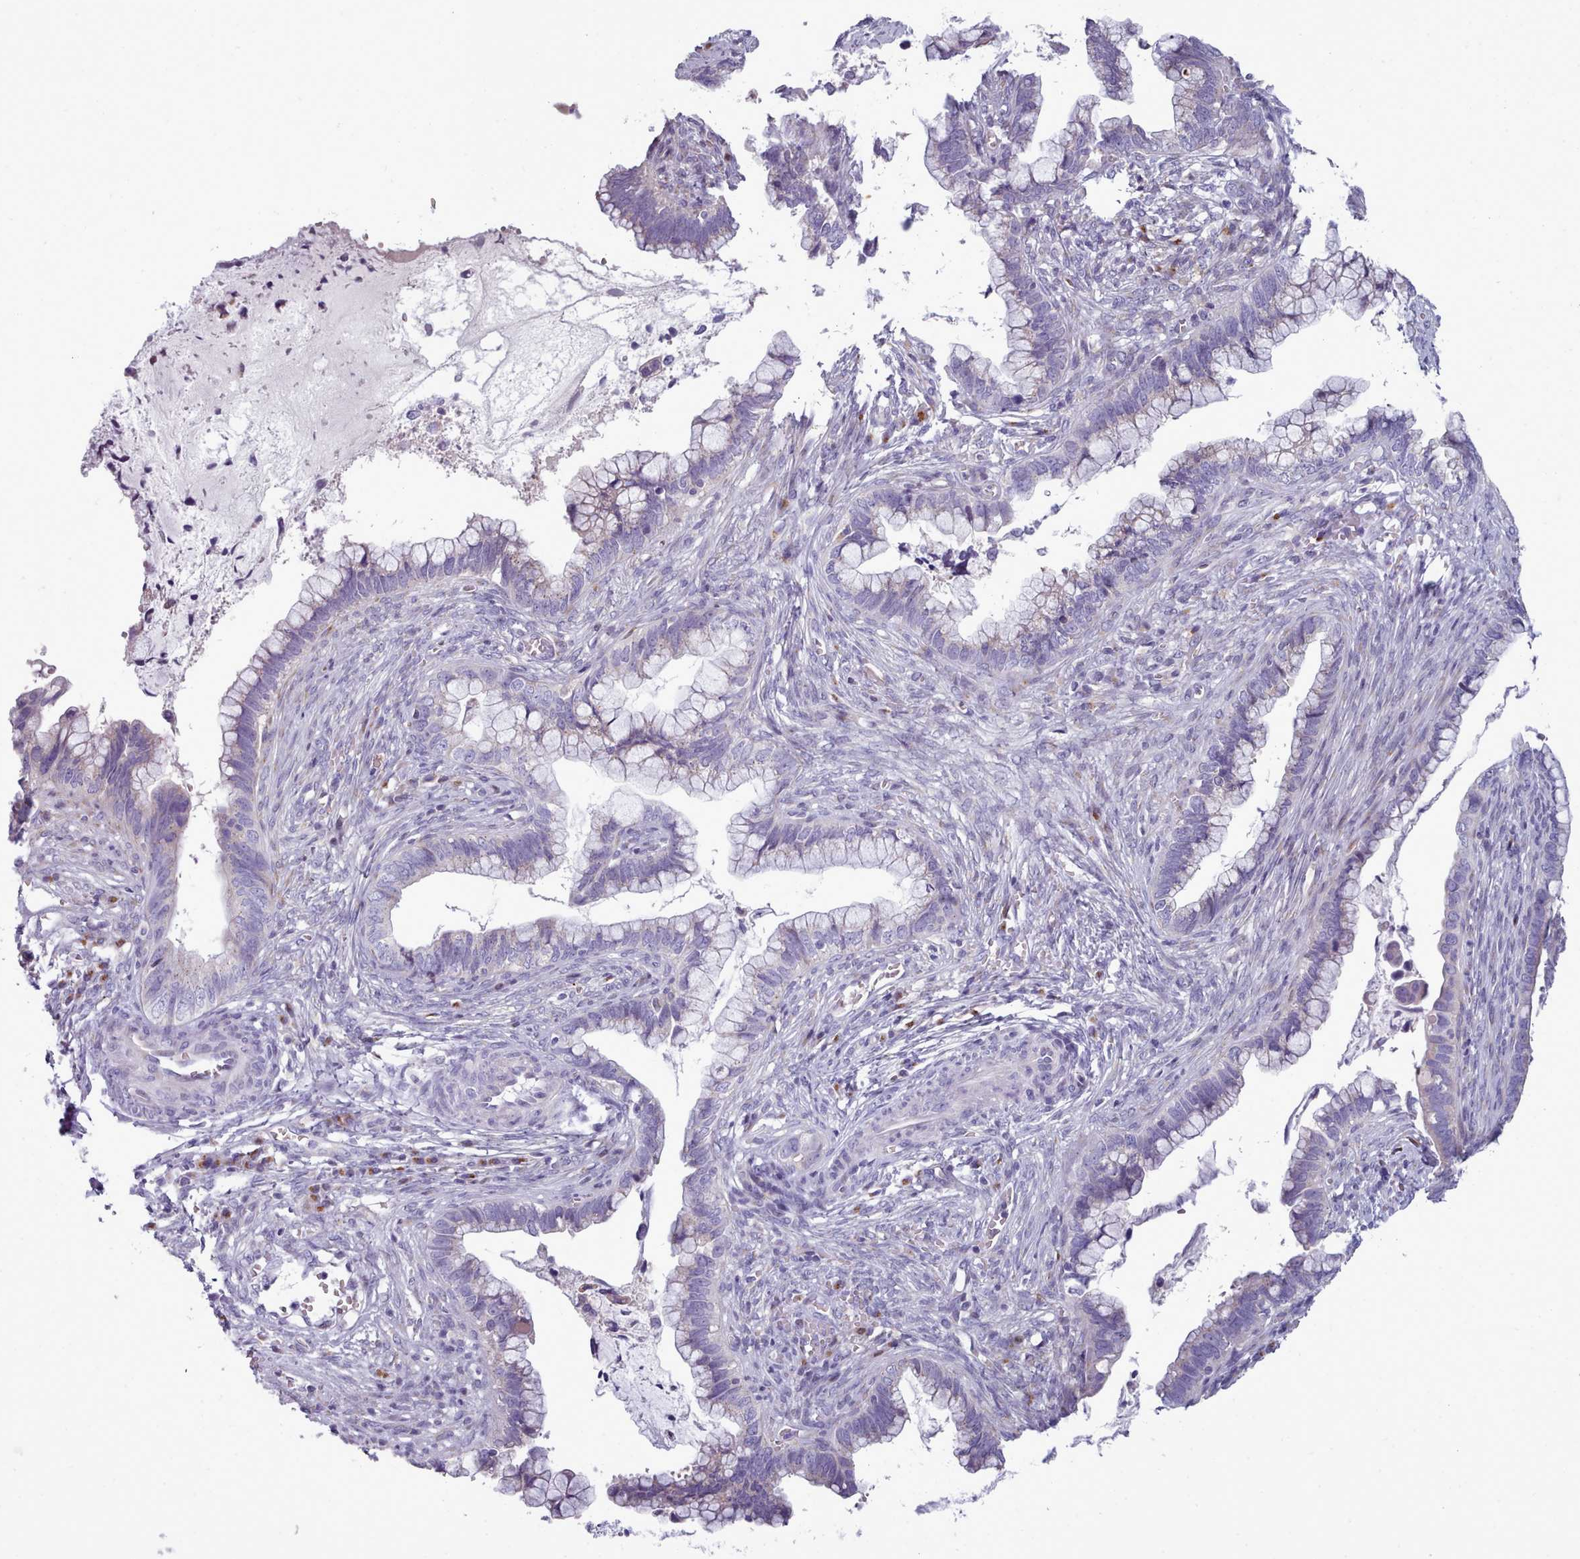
{"staining": {"intensity": "negative", "quantity": "none", "location": "none"}, "tissue": "cervical cancer", "cell_type": "Tumor cells", "image_type": "cancer", "snomed": [{"axis": "morphology", "description": "Adenocarcinoma, NOS"}, {"axis": "topography", "description": "Cervix"}], "caption": "Tumor cells show no significant protein staining in cervical adenocarcinoma. The staining is performed using DAB brown chromogen with nuclei counter-stained in using hematoxylin.", "gene": "MYRFL", "patient": {"sex": "female", "age": 44}}